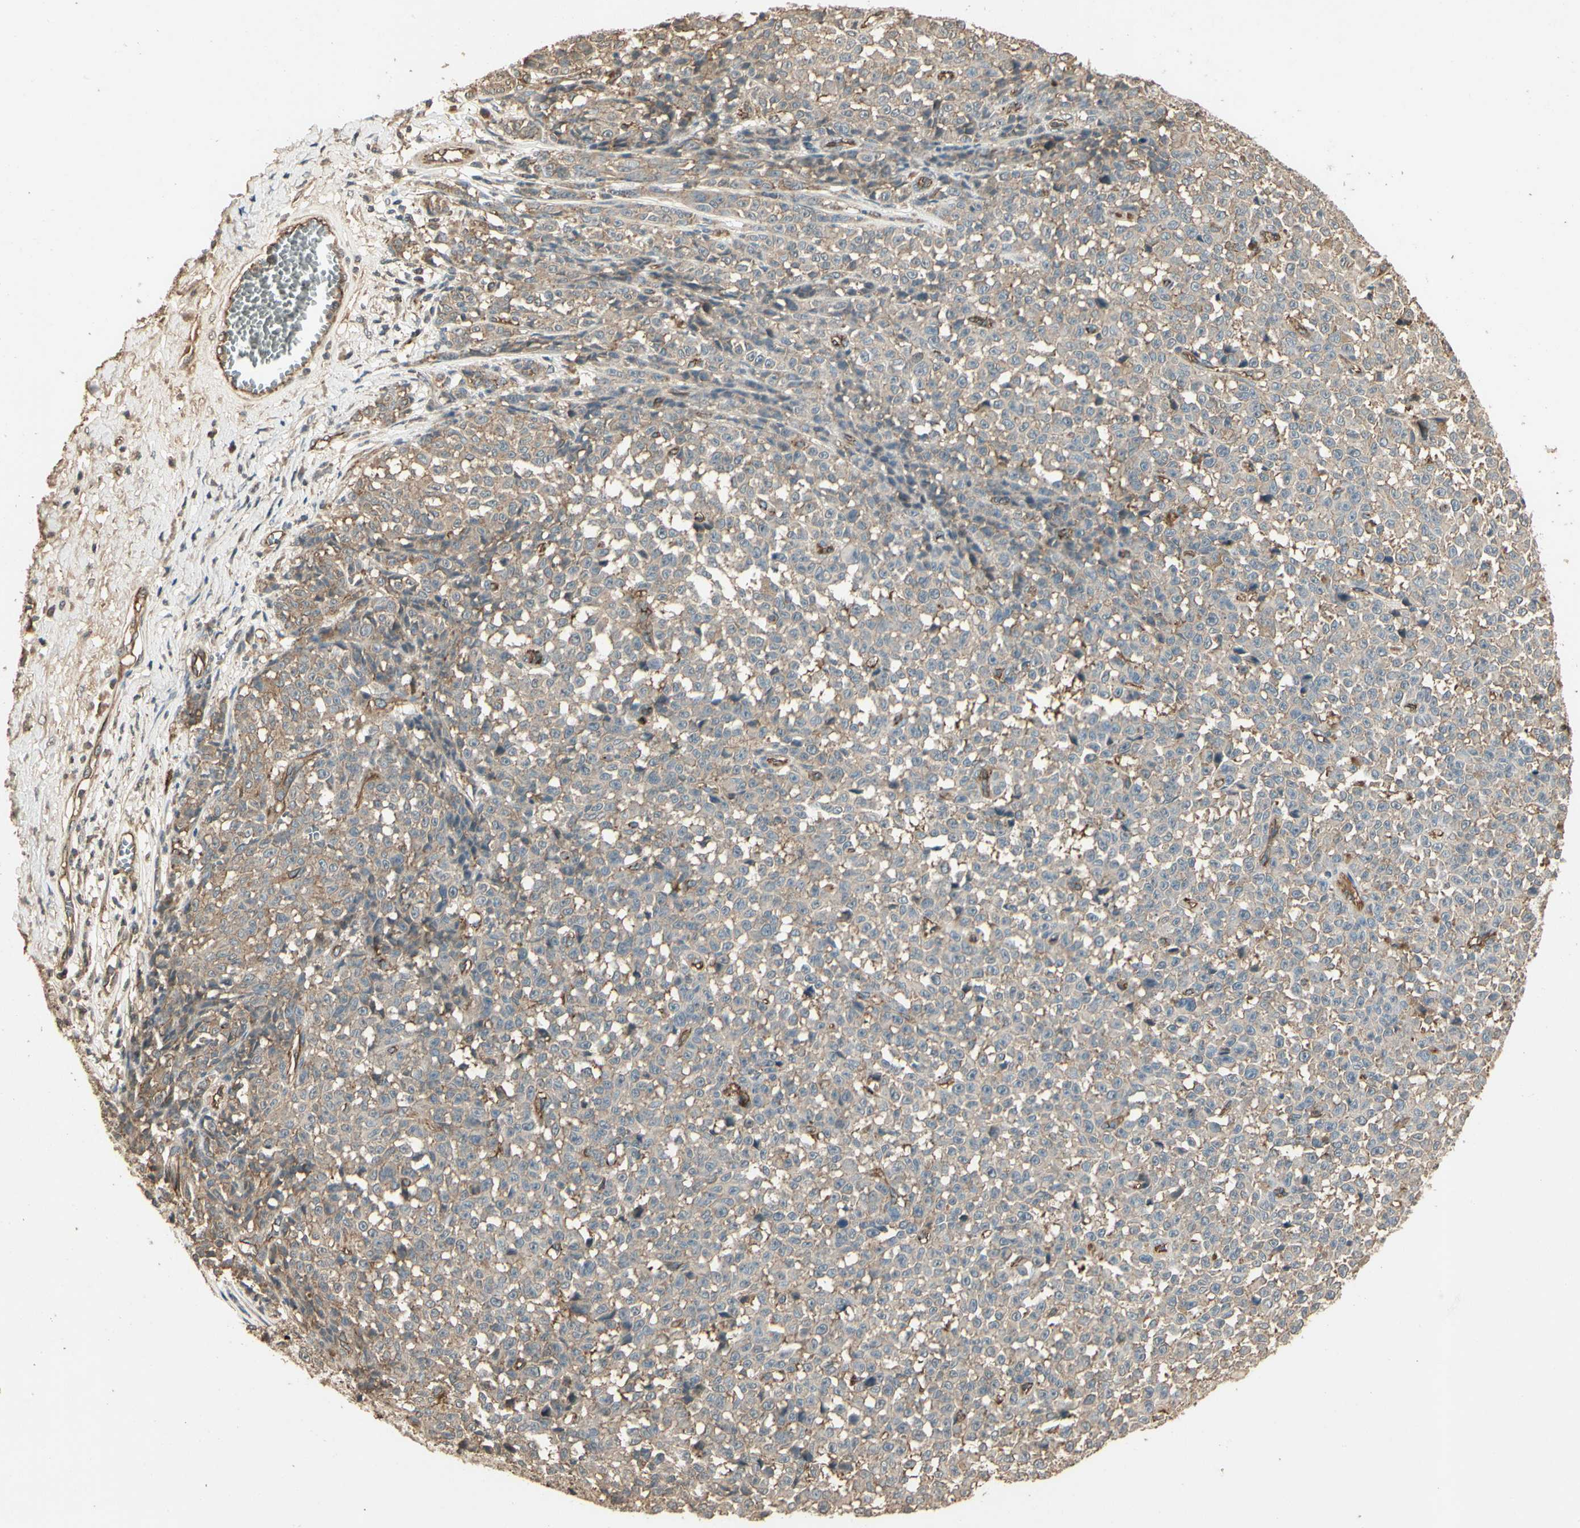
{"staining": {"intensity": "negative", "quantity": "none", "location": "none"}, "tissue": "melanoma", "cell_type": "Tumor cells", "image_type": "cancer", "snomed": [{"axis": "morphology", "description": "Malignant melanoma, NOS"}, {"axis": "topography", "description": "Skin"}], "caption": "Immunohistochemistry photomicrograph of neoplastic tissue: malignant melanoma stained with DAB (3,3'-diaminobenzidine) reveals no significant protein expression in tumor cells.", "gene": "RNF180", "patient": {"sex": "female", "age": 82}}